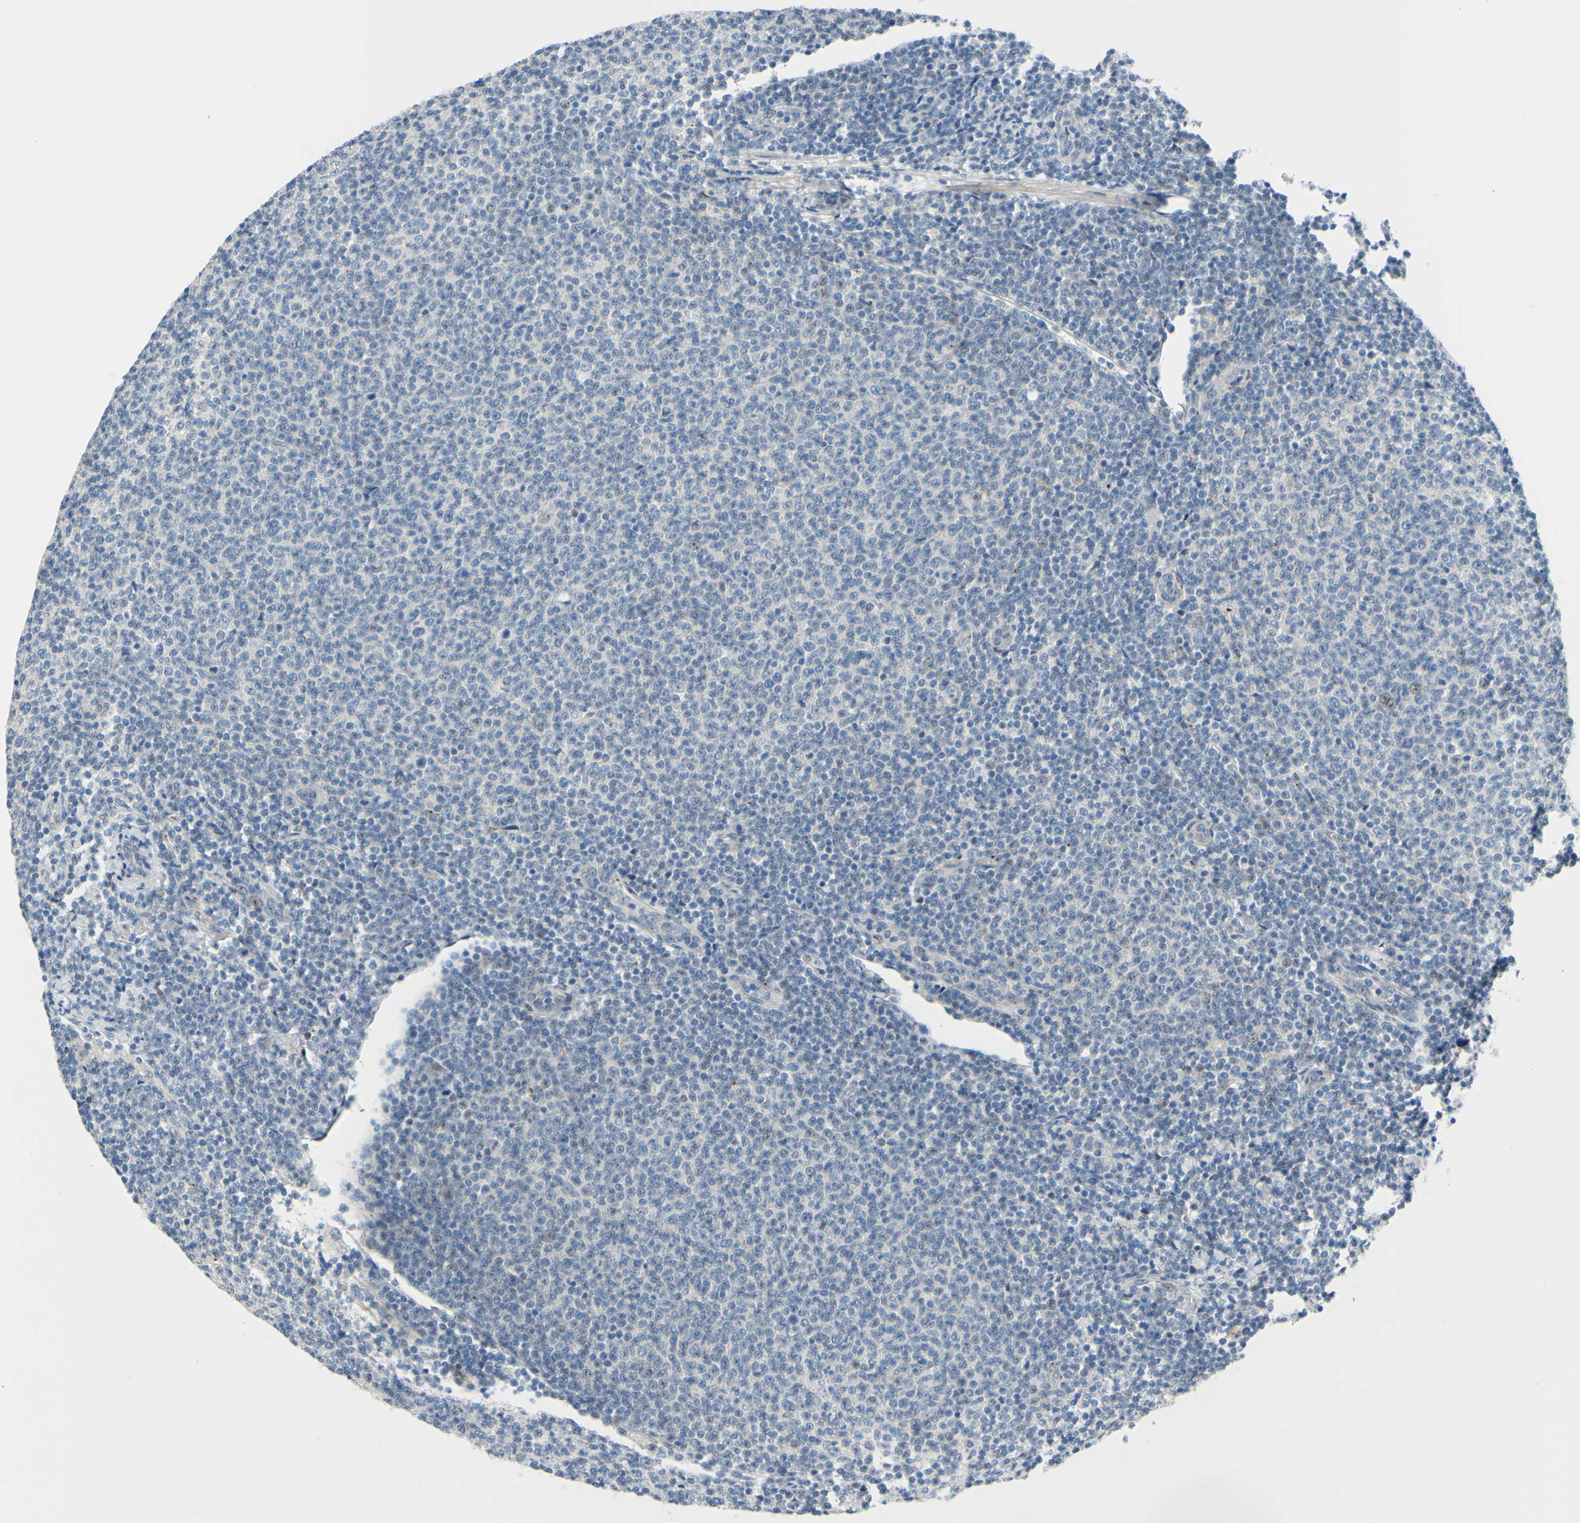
{"staining": {"intensity": "negative", "quantity": "none", "location": "none"}, "tissue": "lymphoma", "cell_type": "Tumor cells", "image_type": "cancer", "snomed": [{"axis": "morphology", "description": "Malignant lymphoma, non-Hodgkin's type, Low grade"}, {"axis": "topography", "description": "Lymph node"}], "caption": "DAB immunohistochemical staining of lymphoma shows no significant staining in tumor cells.", "gene": "ARHGAP1", "patient": {"sex": "male", "age": 66}}